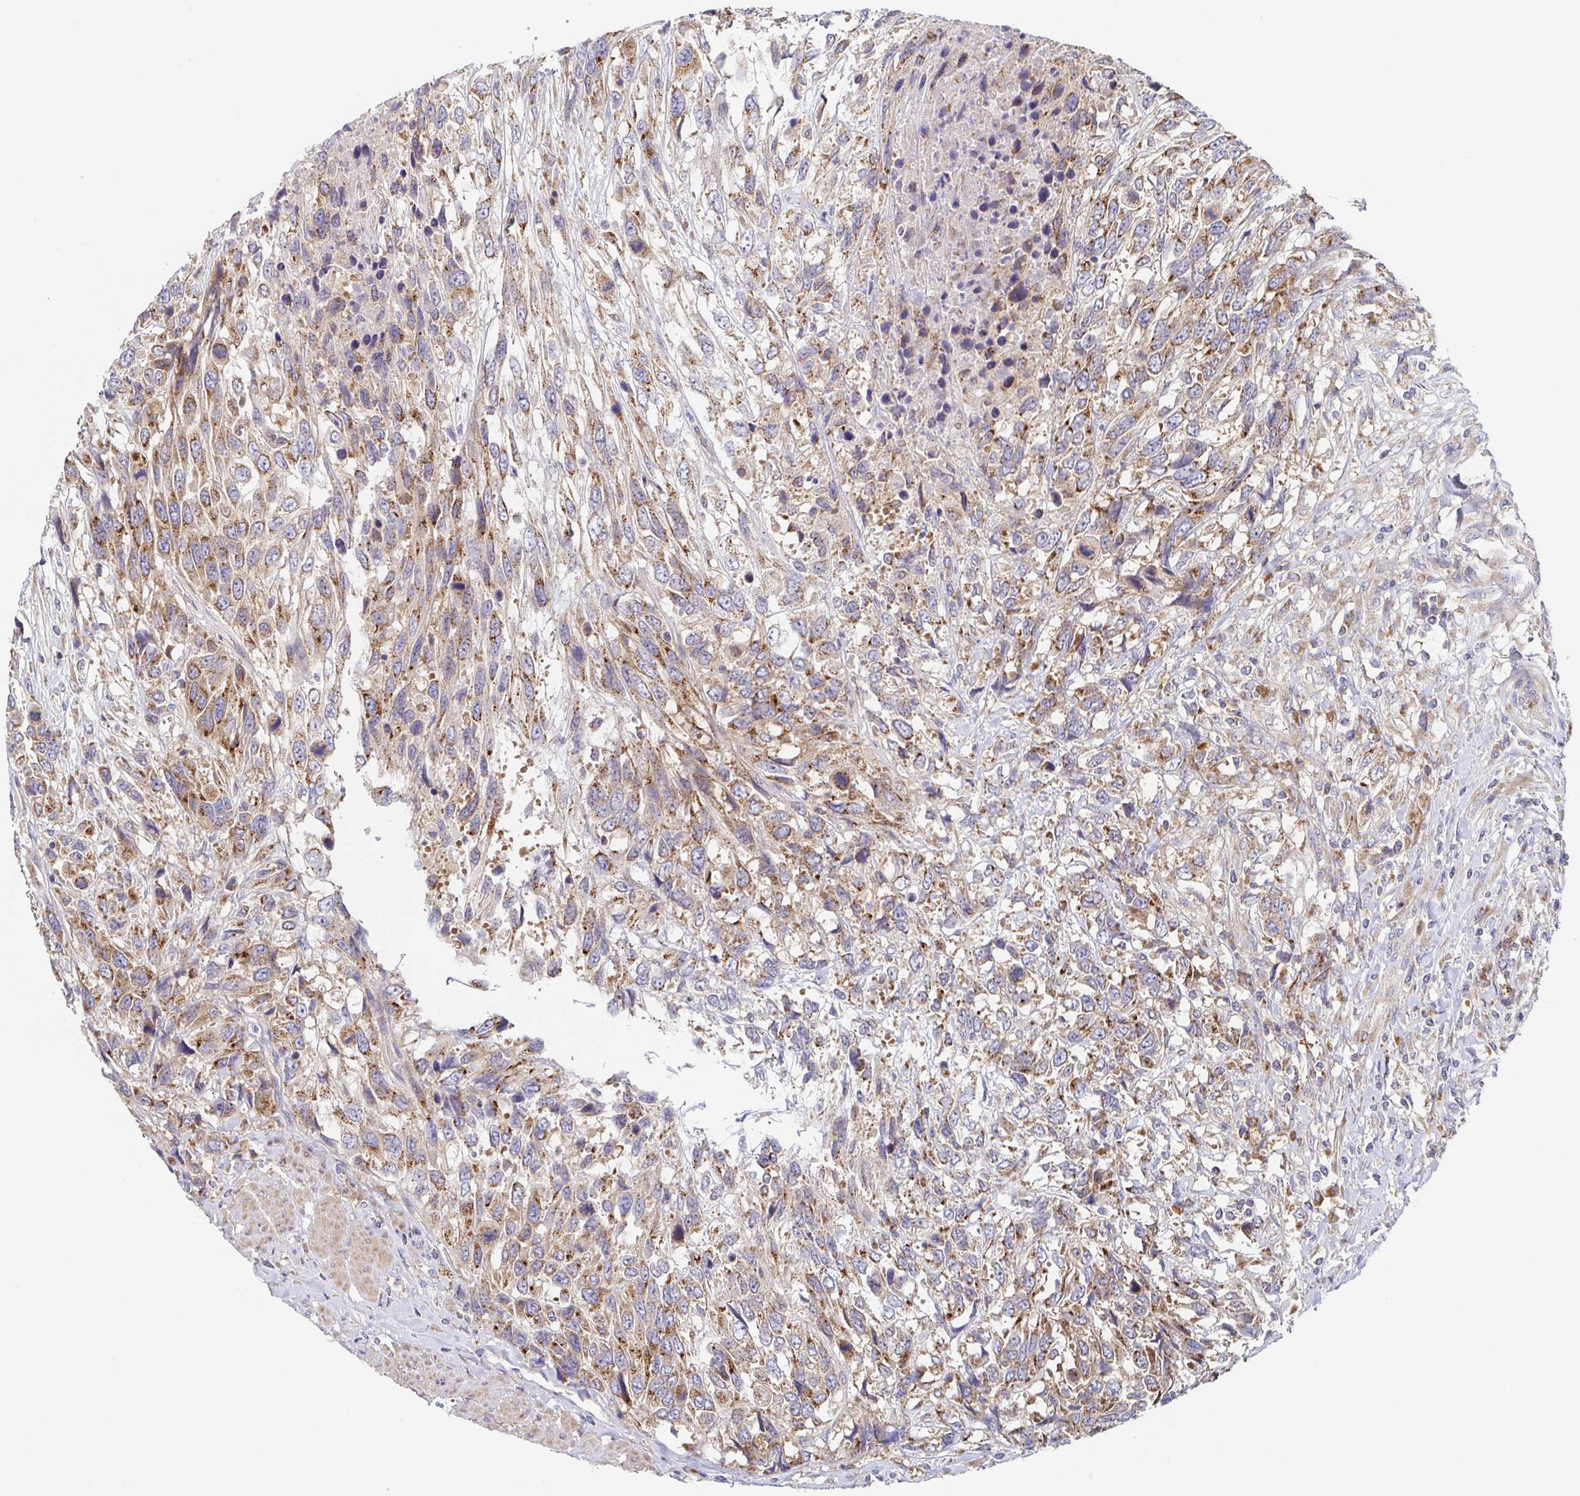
{"staining": {"intensity": "moderate", "quantity": "25%-75%", "location": "cytoplasmic/membranous"}, "tissue": "urothelial cancer", "cell_type": "Tumor cells", "image_type": "cancer", "snomed": [{"axis": "morphology", "description": "Urothelial carcinoma, High grade"}, {"axis": "topography", "description": "Urinary bladder"}], "caption": "Immunohistochemistry (IHC) photomicrograph of human high-grade urothelial carcinoma stained for a protein (brown), which displays medium levels of moderate cytoplasmic/membranous staining in about 25%-75% of tumor cells.", "gene": "TUFT1", "patient": {"sex": "female", "age": 70}}